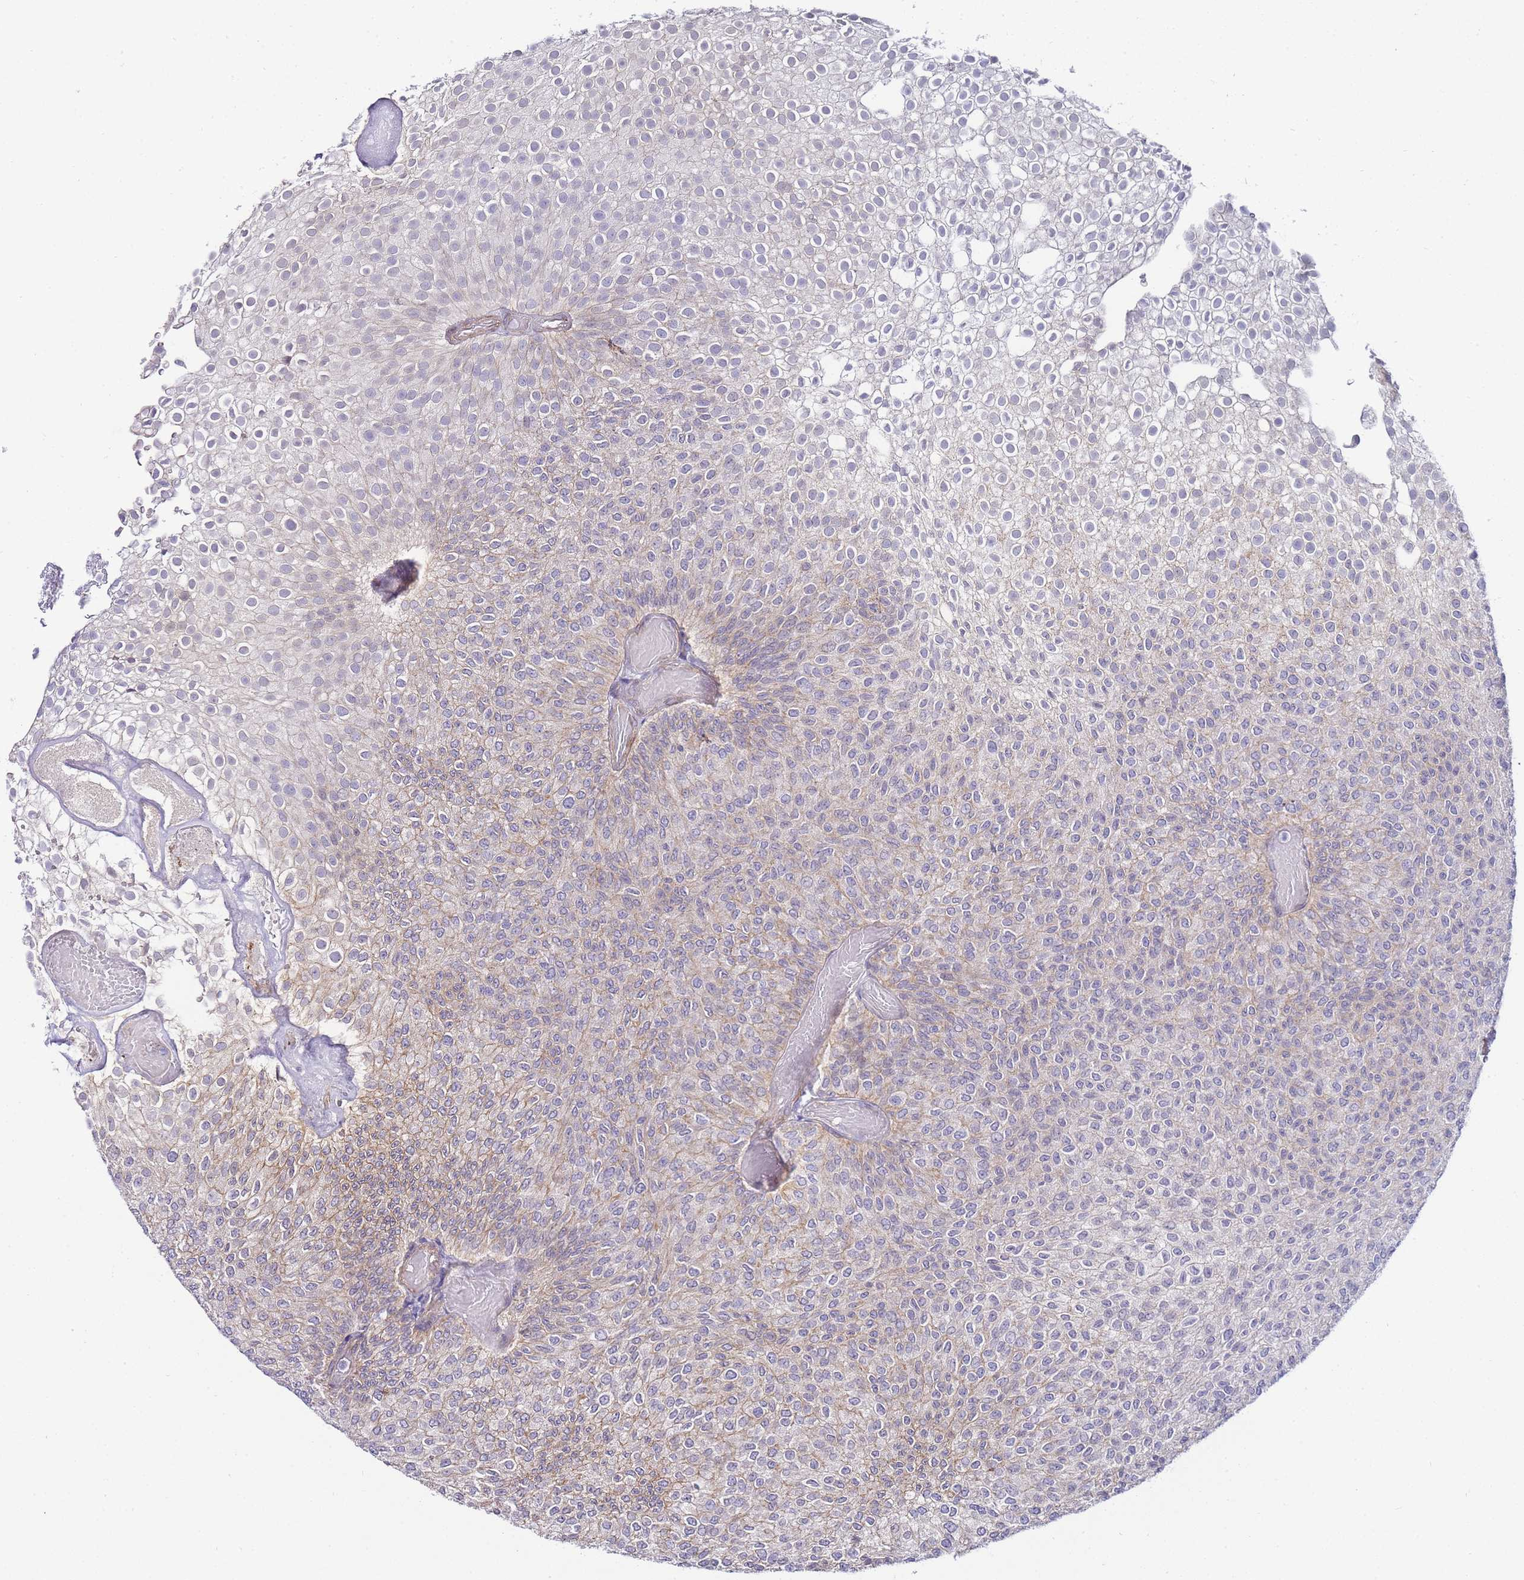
{"staining": {"intensity": "weak", "quantity": "25%-75%", "location": "cytoplasmic/membranous"}, "tissue": "urothelial cancer", "cell_type": "Tumor cells", "image_type": "cancer", "snomed": [{"axis": "morphology", "description": "Urothelial carcinoma, Low grade"}, {"axis": "topography", "description": "Urinary bladder"}], "caption": "Immunohistochemical staining of human urothelial carcinoma (low-grade) demonstrates low levels of weak cytoplasmic/membranous expression in about 25%-75% of tumor cells. (DAB IHC, brown staining for protein, blue staining for nuclei).", "gene": "PDCD7", "patient": {"sex": "male", "age": 78}}